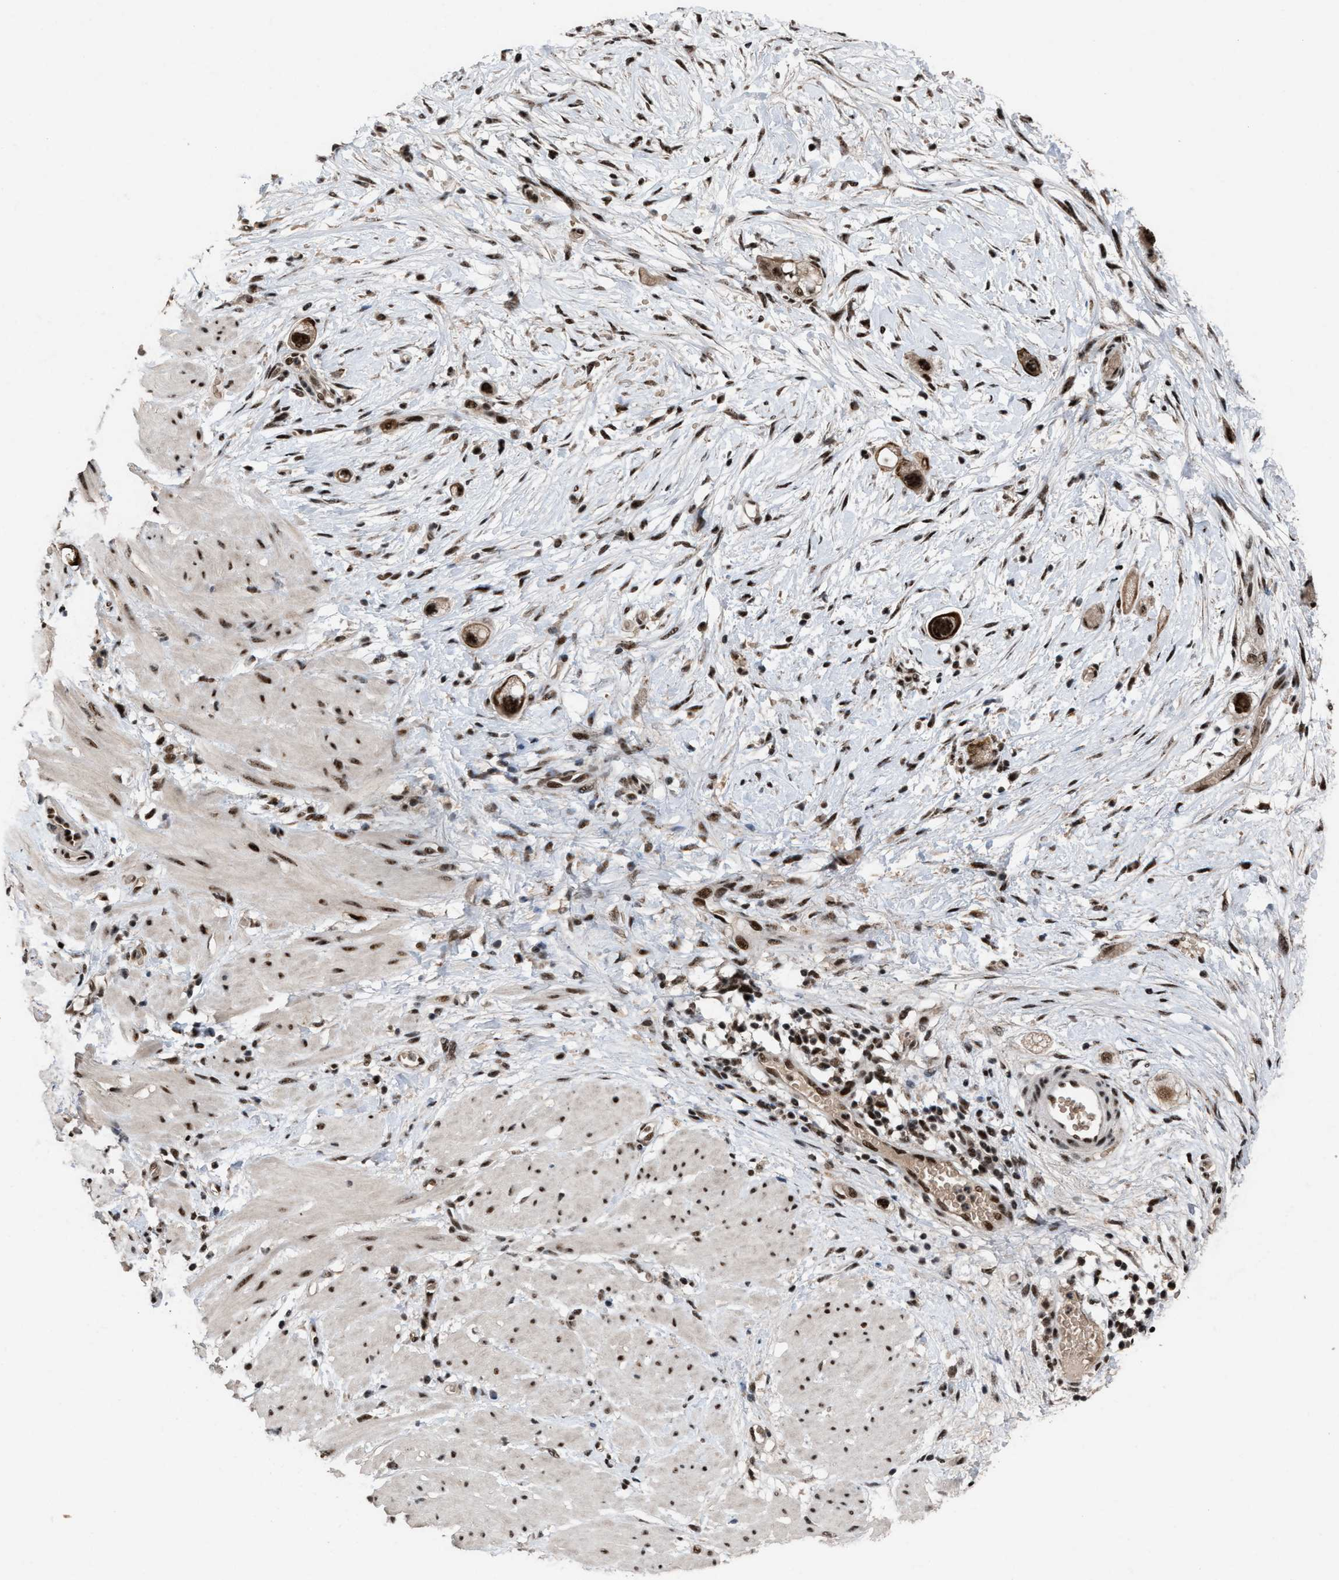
{"staining": {"intensity": "strong", "quantity": ">75%", "location": "cytoplasmic/membranous,nuclear"}, "tissue": "stomach cancer", "cell_type": "Tumor cells", "image_type": "cancer", "snomed": [{"axis": "morphology", "description": "Adenocarcinoma, NOS"}, {"axis": "topography", "description": "Stomach"}, {"axis": "topography", "description": "Stomach, lower"}], "caption": "This micrograph demonstrates immunohistochemistry staining of adenocarcinoma (stomach), with high strong cytoplasmic/membranous and nuclear expression in approximately >75% of tumor cells.", "gene": "PRPF4", "patient": {"sex": "female", "age": 48}}